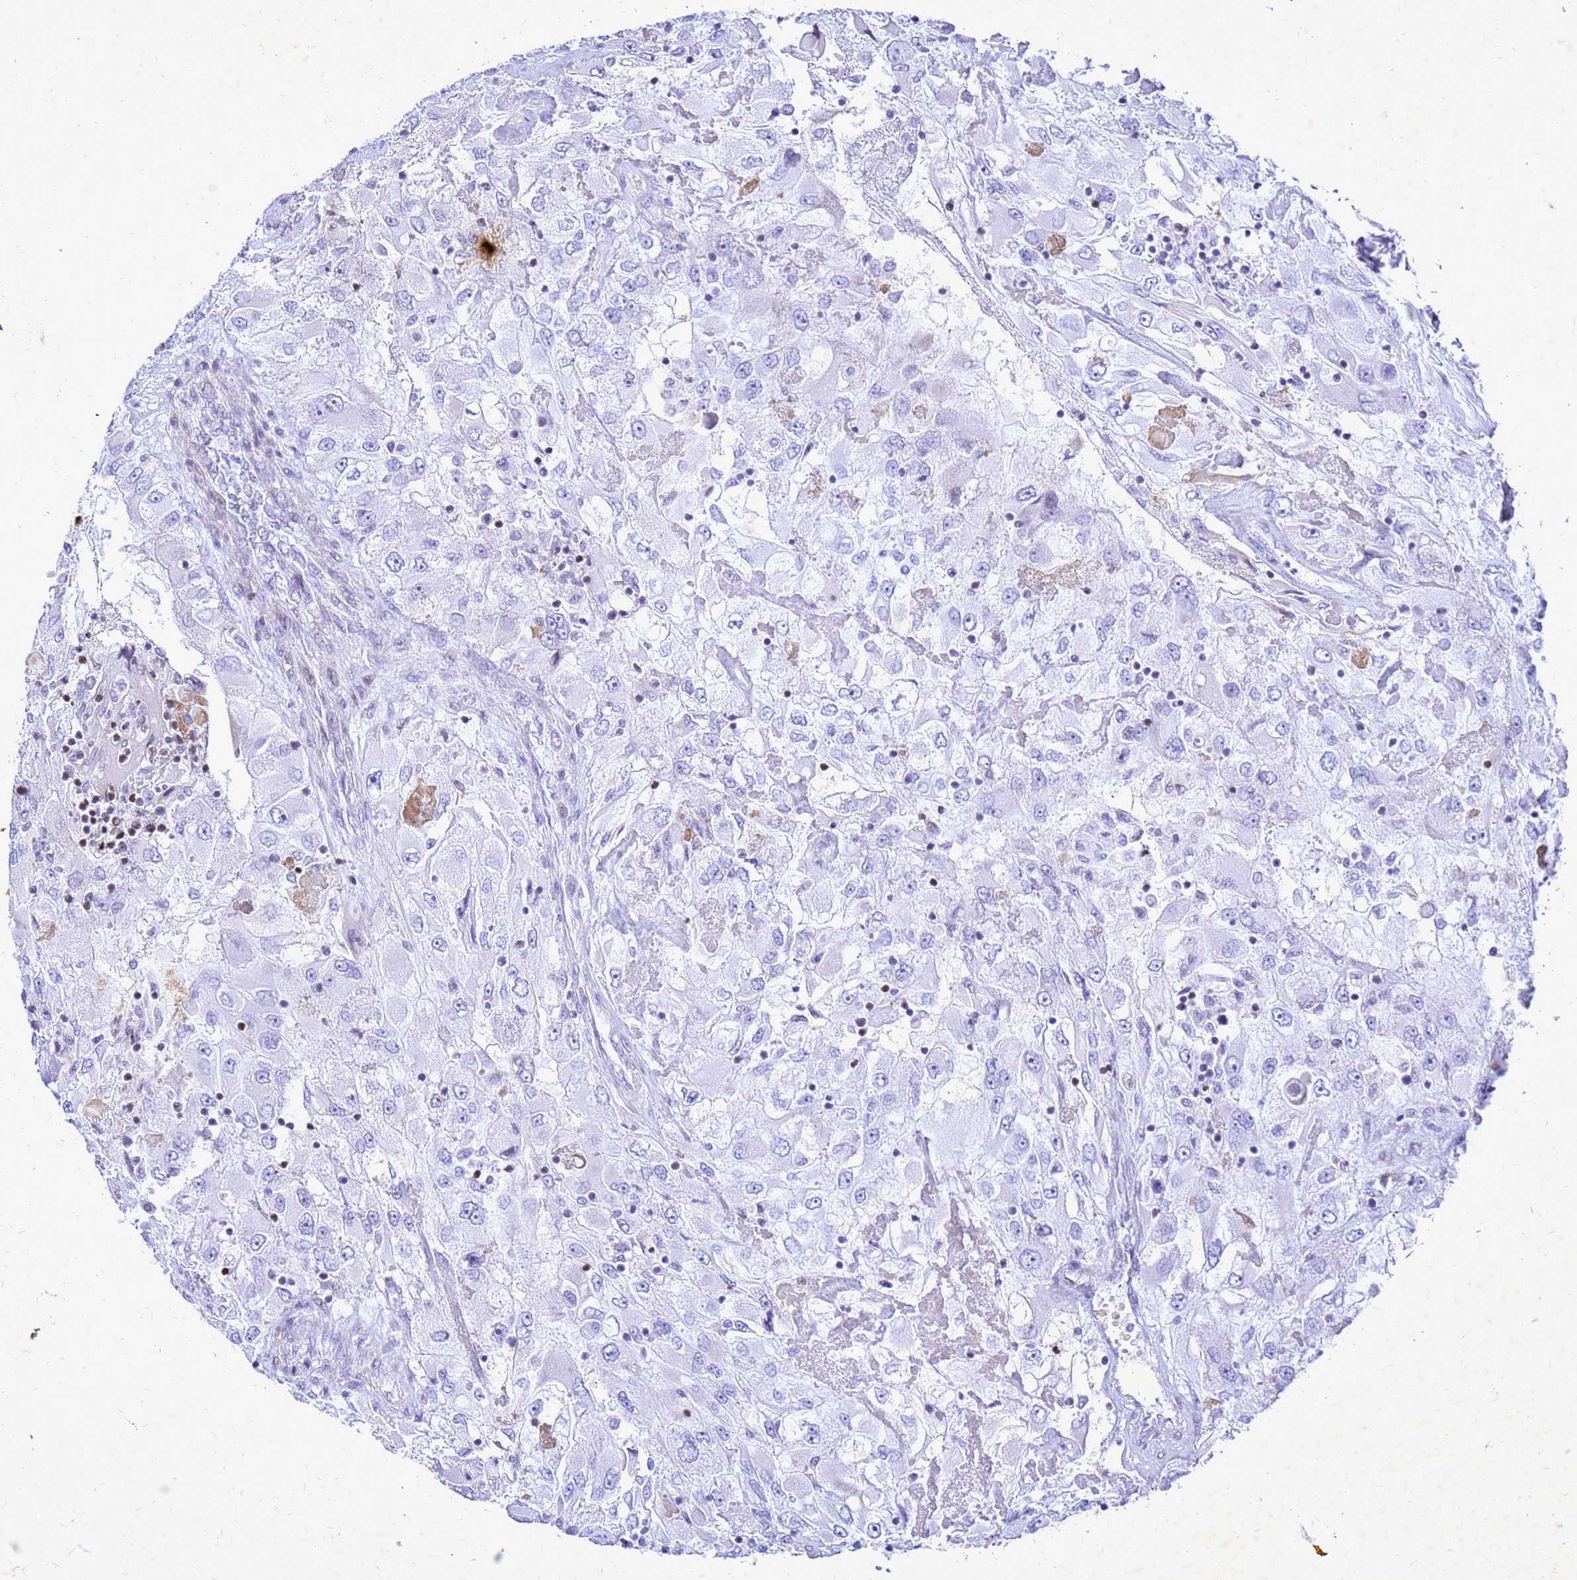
{"staining": {"intensity": "negative", "quantity": "none", "location": "none"}, "tissue": "renal cancer", "cell_type": "Tumor cells", "image_type": "cancer", "snomed": [{"axis": "morphology", "description": "Adenocarcinoma, NOS"}, {"axis": "topography", "description": "Kidney"}], "caption": "Tumor cells show no significant staining in renal cancer (adenocarcinoma).", "gene": "COPS9", "patient": {"sex": "female", "age": 52}}